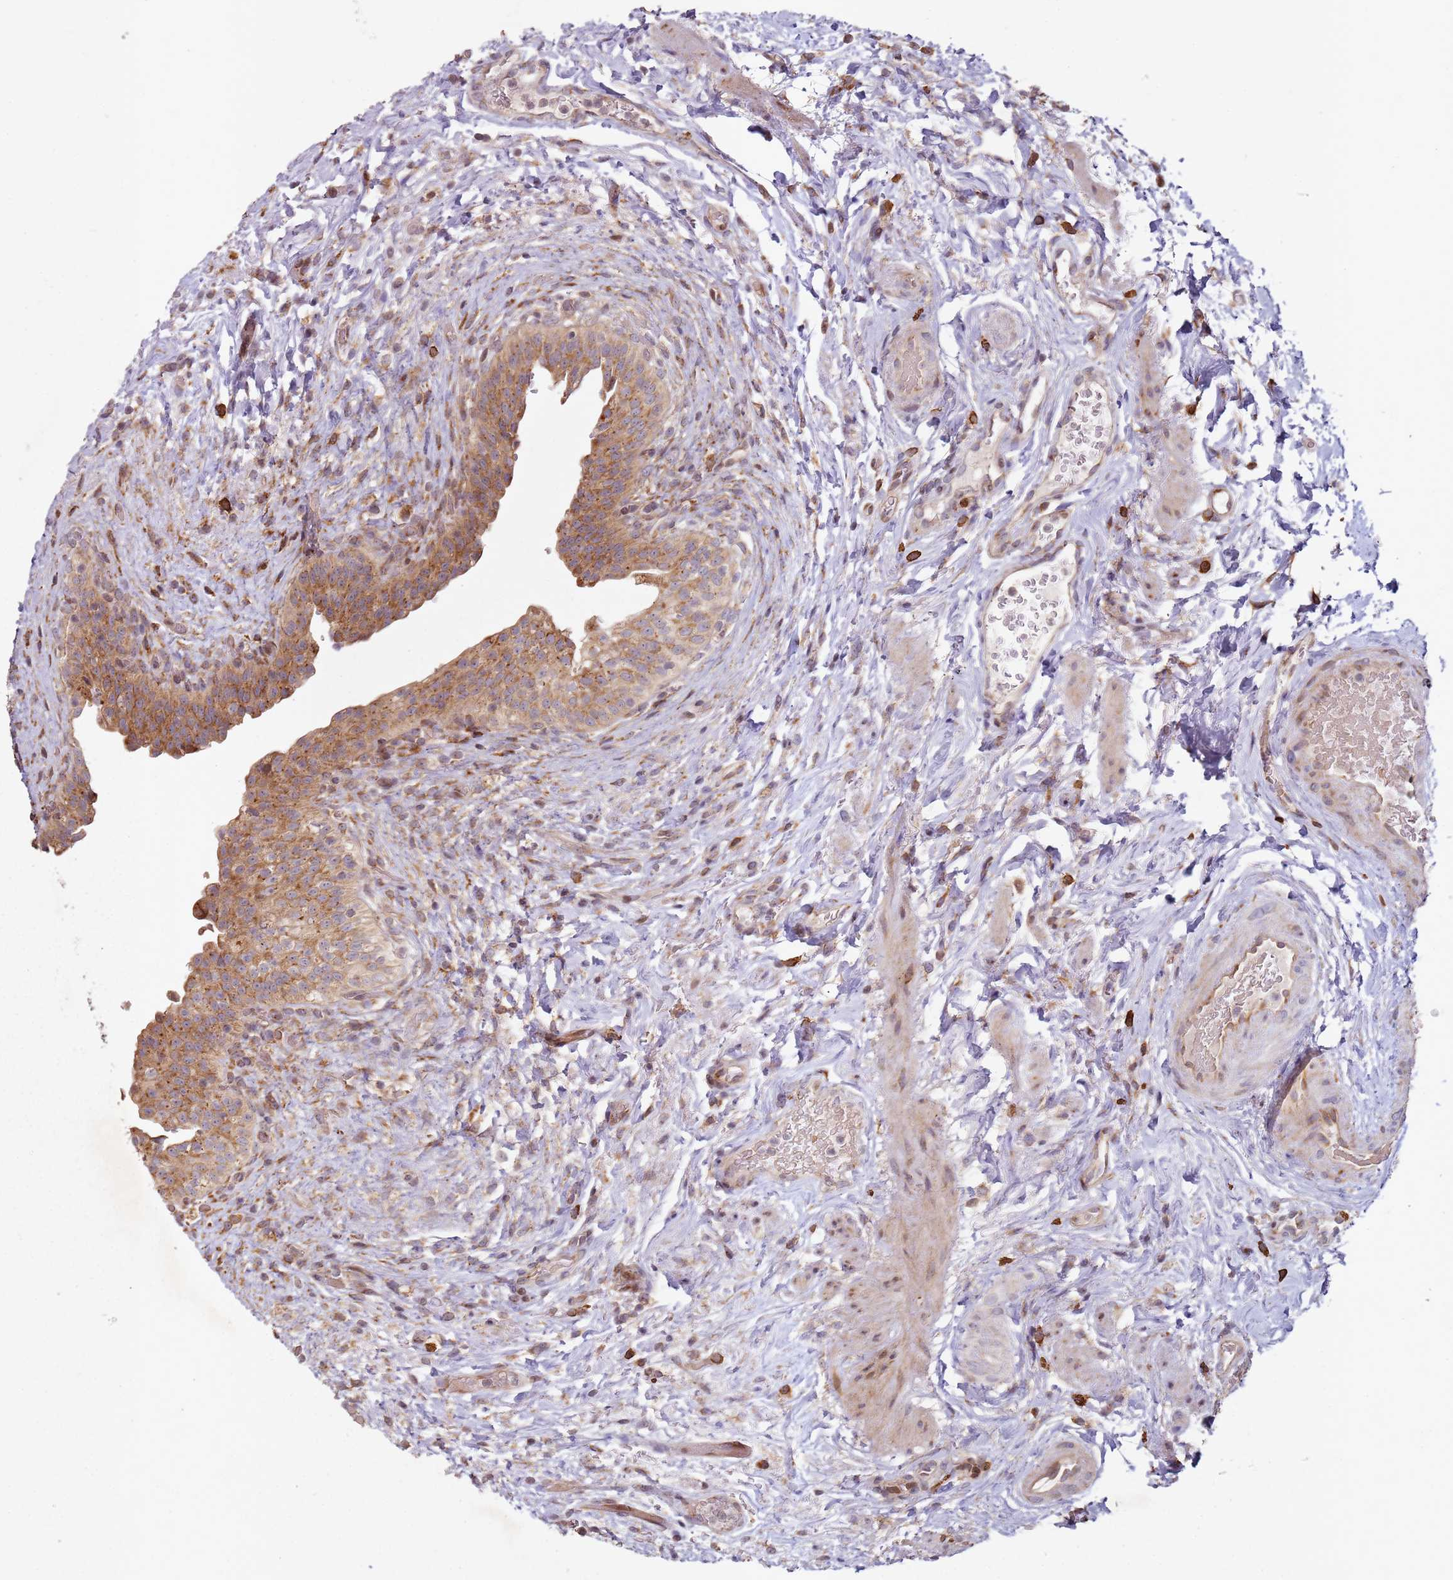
{"staining": {"intensity": "moderate", "quantity": ">75%", "location": "cytoplasmic/membranous"}, "tissue": "urinary bladder", "cell_type": "Urothelial cells", "image_type": "normal", "snomed": [{"axis": "morphology", "description": "Normal tissue, NOS"}, {"axis": "topography", "description": "Urinary bladder"}], "caption": "This micrograph demonstrates benign urinary bladder stained with immunohistochemistry (IHC) to label a protein in brown. The cytoplasmic/membranous of urothelial cells show moderate positivity for the protein. Nuclei are counter-stained blue.", "gene": "ARFRP1", "patient": {"sex": "male", "age": 69}}